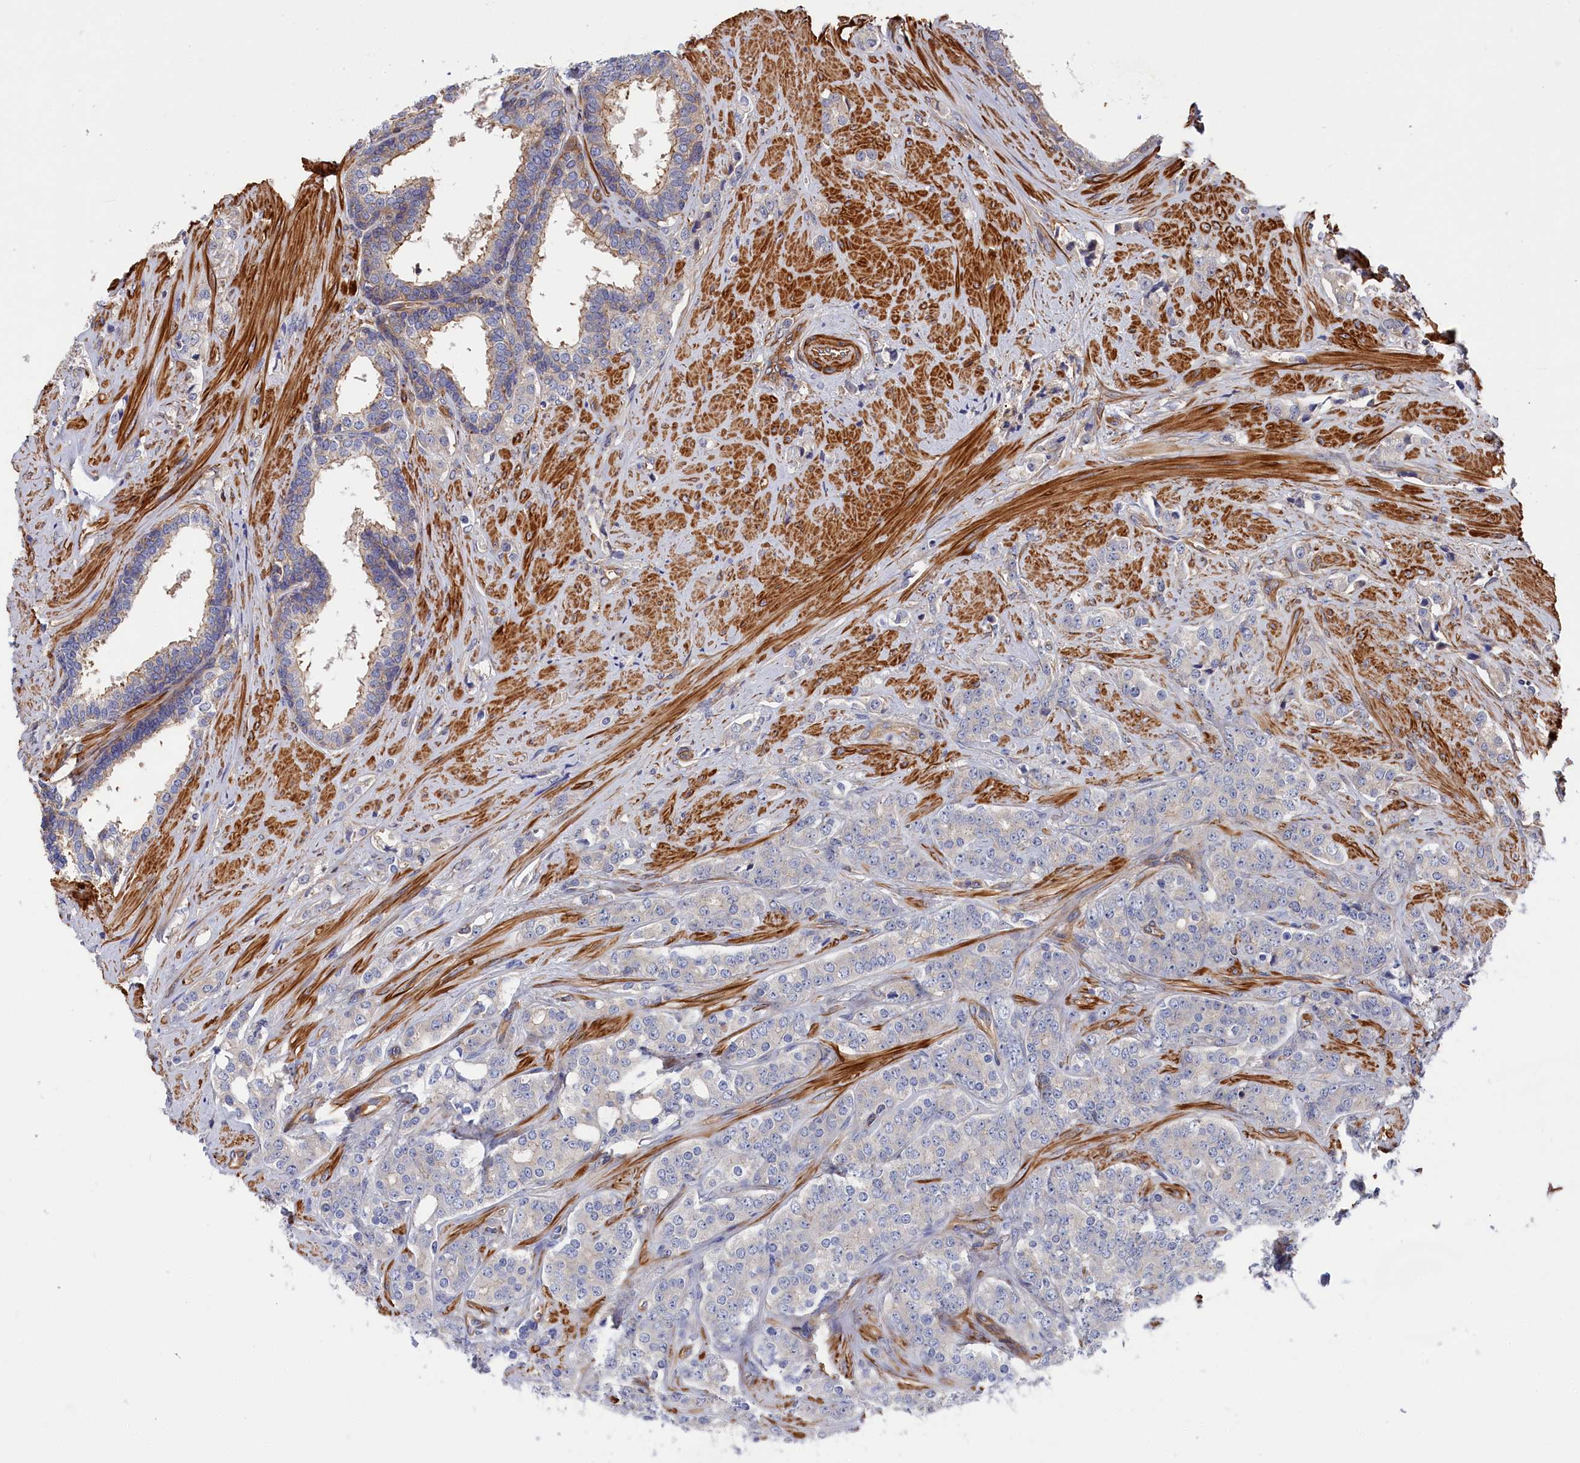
{"staining": {"intensity": "negative", "quantity": "none", "location": "none"}, "tissue": "prostate cancer", "cell_type": "Tumor cells", "image_type": "cancer", "snomed": [{"axis": "morphology", "description": "Adenocarcinoma, High grade"}, {"axis": "topography", "description": "Prostate"}], "caption": "Prostate cancer was stained to show a protein in brown. There is no significant positivity in tumor cells.", "gene": "LDHD", "patient": {"sex": "male", "age": 62}}